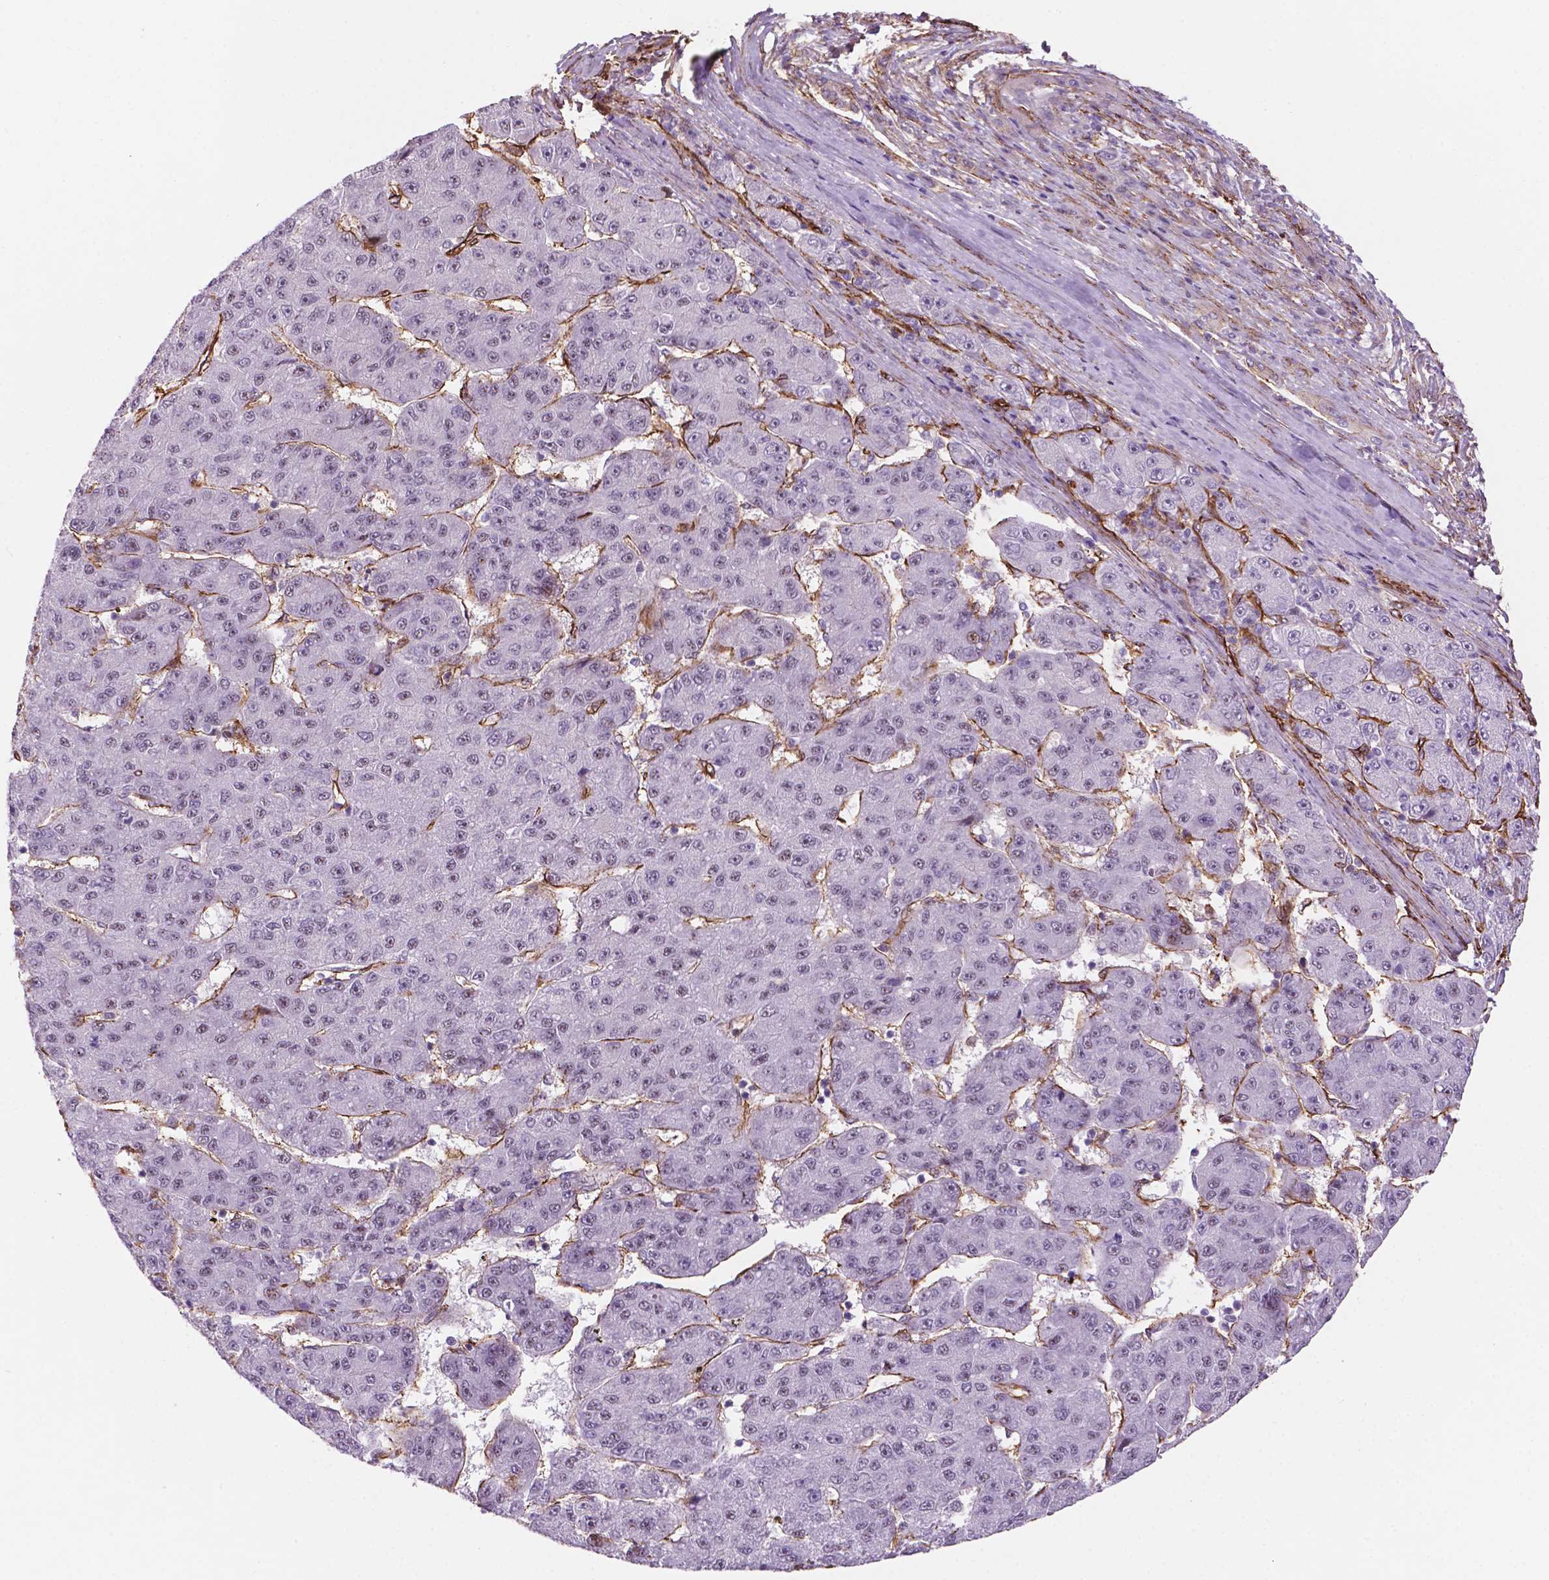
{"staining": {"intensity": "negative", "quantity": "none", "location": "none"}, "tissue": "liver cancer", "cell_type": "Tumor cells", "image_type": "cancer", "snomed": [{"axis": "morphology", "description": "Carcinoma, Hepatocellular, NOS"}, {"axis": "topography", "description": "Liver"}], "caption": "Immunohistochemistry (IHC) of human liver cancer displays no staining in tumor cells.", "gene": "EGFL8", "patient": {"sex": "male", "age": 67}}